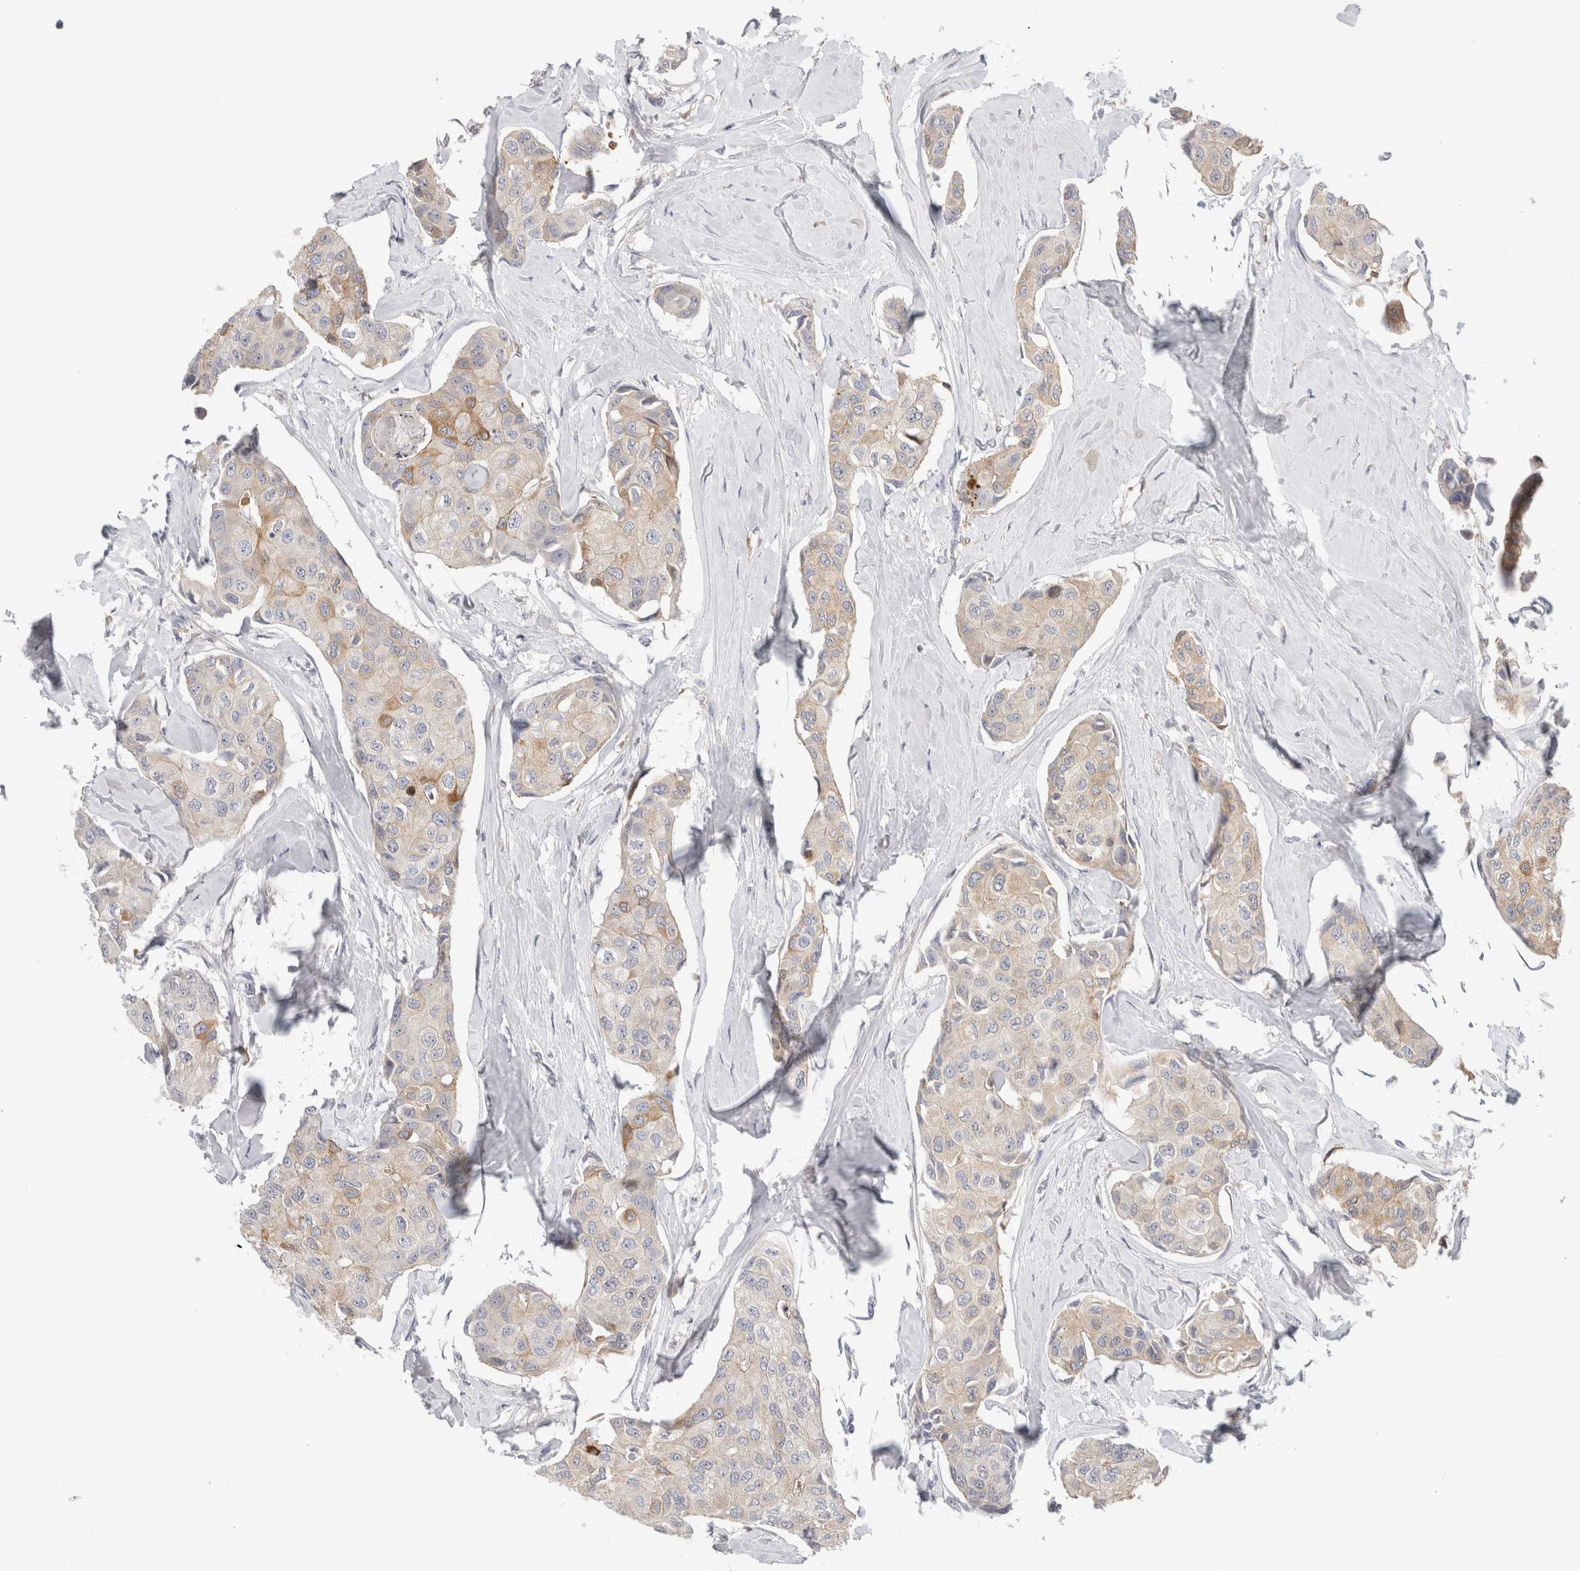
{"staining": {"intensity": "weak", "quantity": "<25%", "location": "cytoplasmic/membranous"}, "tissue": "breast cancer", "cell_type": "Tumor cells", "image_type": "cancer", "snomed": [{"axis": "morphology", "description": "Duct carcinoma"}, {"axis": "topography", "description": "Breast"}], "caption": "An image of human breast cancer (invasive ductal carcinoma) is negative for staining in tumor cells. (DAB (3,3'-diaminobenzidine) immunohistochemistry (IHC) with hematoxylin counter stain).", "gene": "SYTL5", "patient": {"sex": "female", "age": 80}}